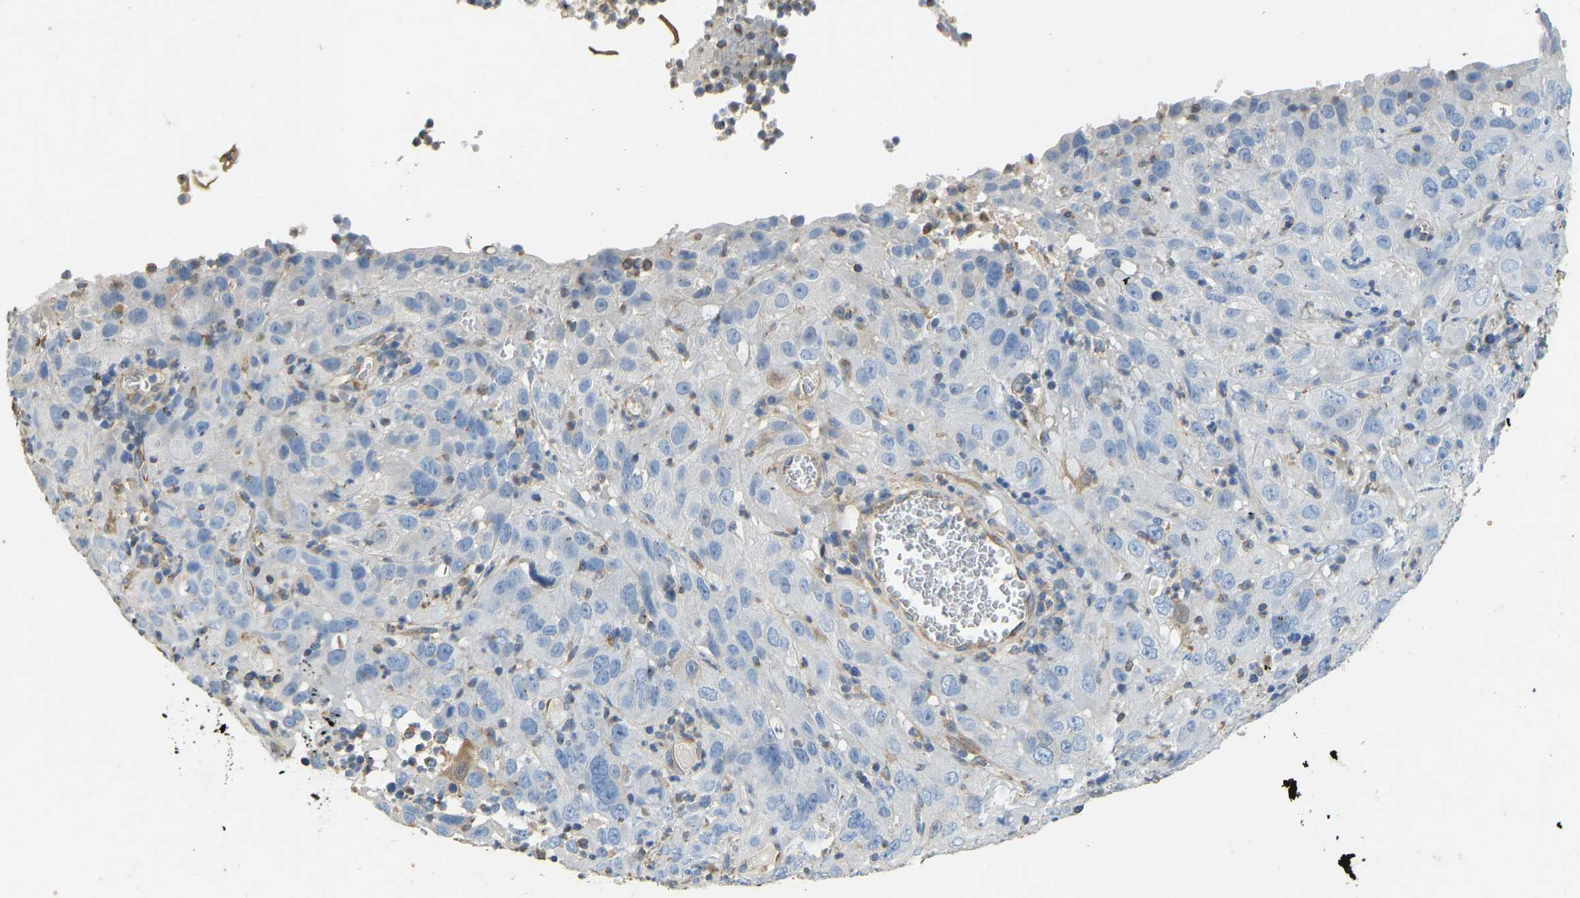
{"staining": {"intensity": "negative", "quantity": "none", "location": "none"}, "tissue": "cervical cancer", "cell_type": "Tumor cells", "image_type": "cancer", "snomed": [{"axis": "morphology", "description": "Squamous cell carcinoma, NOS"}, {"axis": "topography", "description": "Cervix"}], "caption": "A micrograph of human squamous cell carcinoma (cervical) is negative for staining in tumor cells. The staining is performed using DAB (3,3'-diaminobenzidine) brown chromogen with nuclei counter-stained in using hematoxylin.", "gene": "TECTA", "patient": {"sex": "female", "age": 32}}